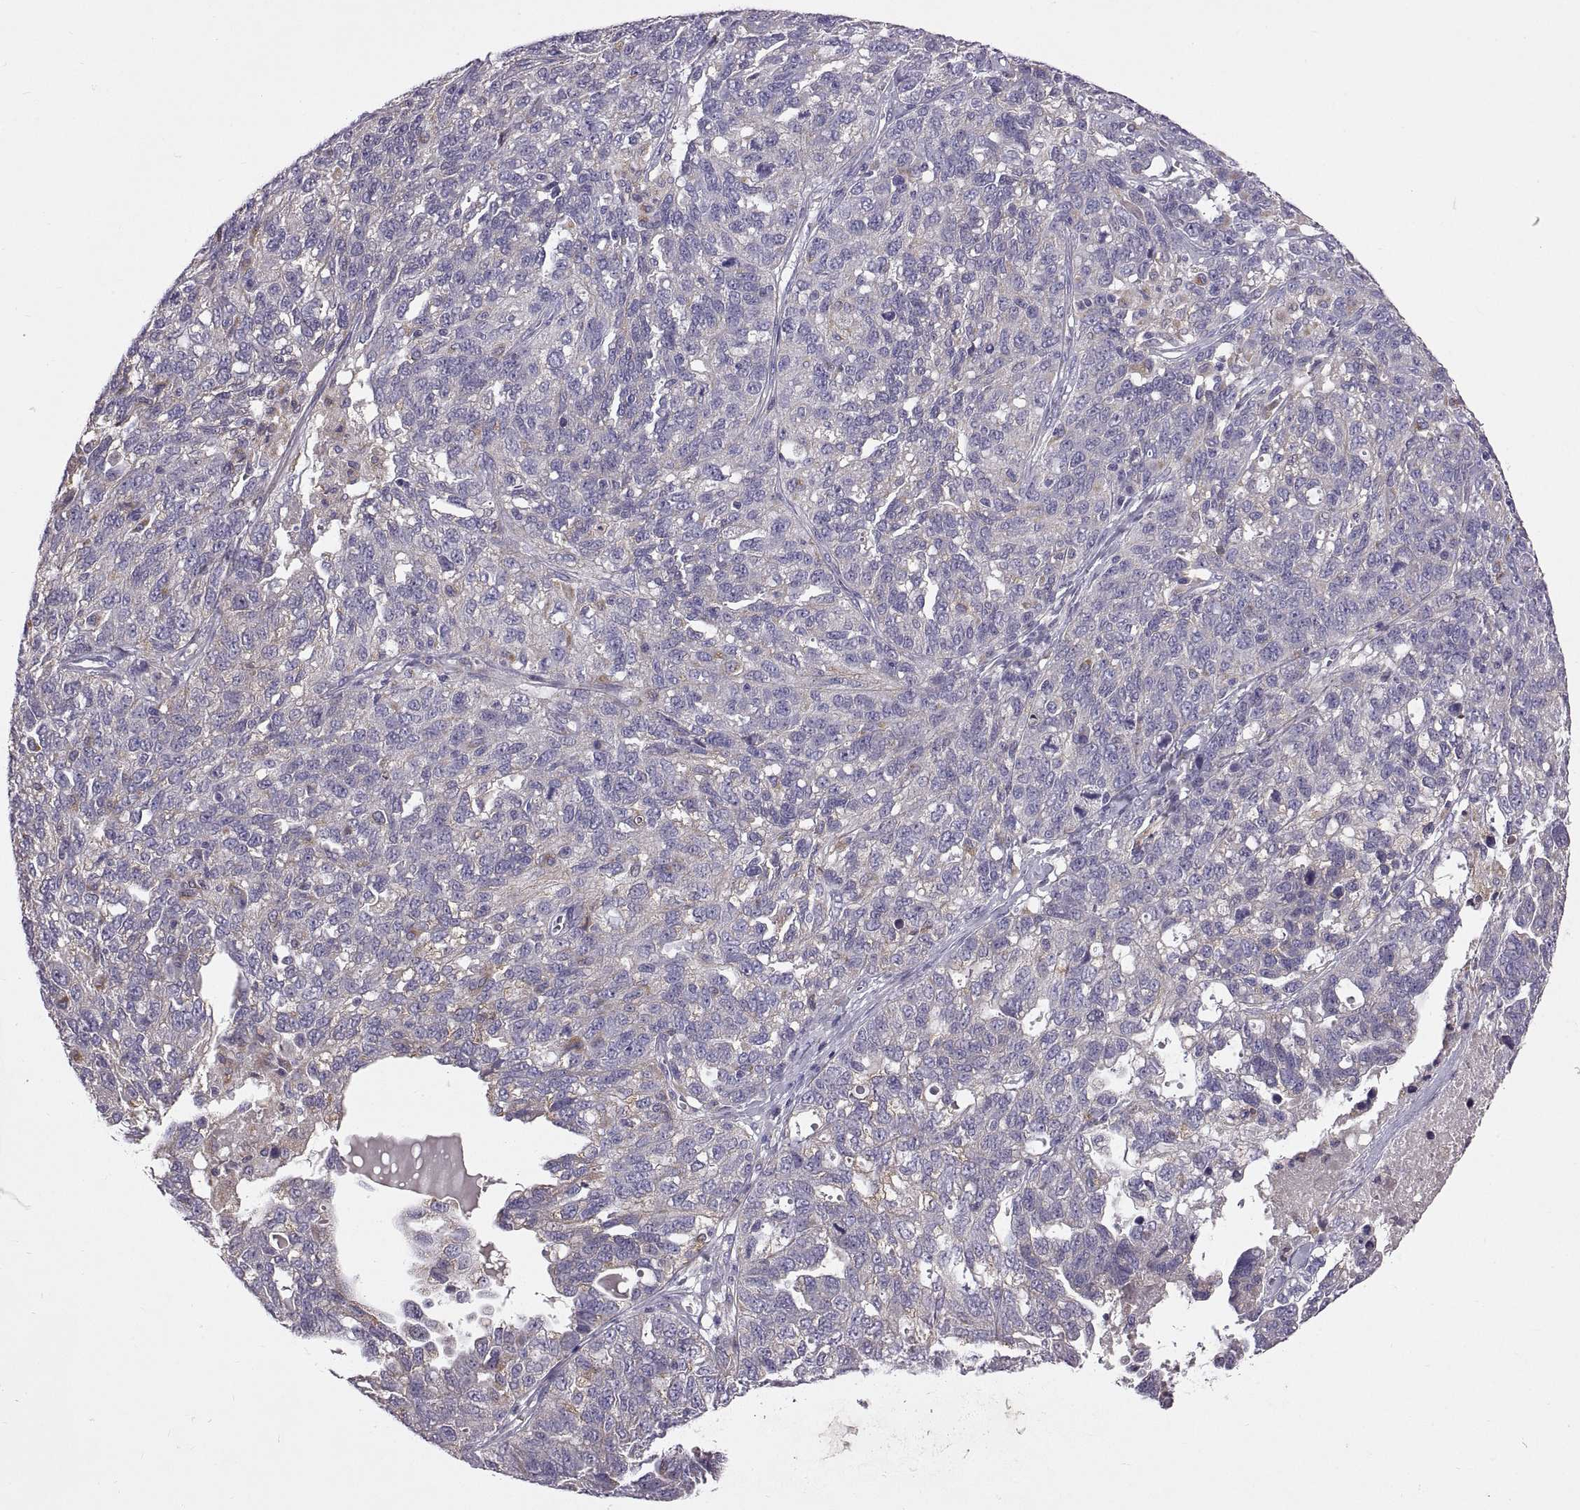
{"staining": {"intensity": "weak", "quantity": "<25%", "location": "cytoplasmic/membranous"}, "tissue": "ovarian cancer", "cell_type": "Tumor cells", "image_type": "cancer", "snomed": [{"axis": "morphology", "description": "Cystadenocarcinoma, serous, NOS"}, {"axis": "topography", "description": "Ovary"}], "caption": "Tumor cells are negative for protein expression in human serous cystadenocarcinoma (ovarian).", "gene": "ARSL", "patient": {"sex": "female", "age": 71}}